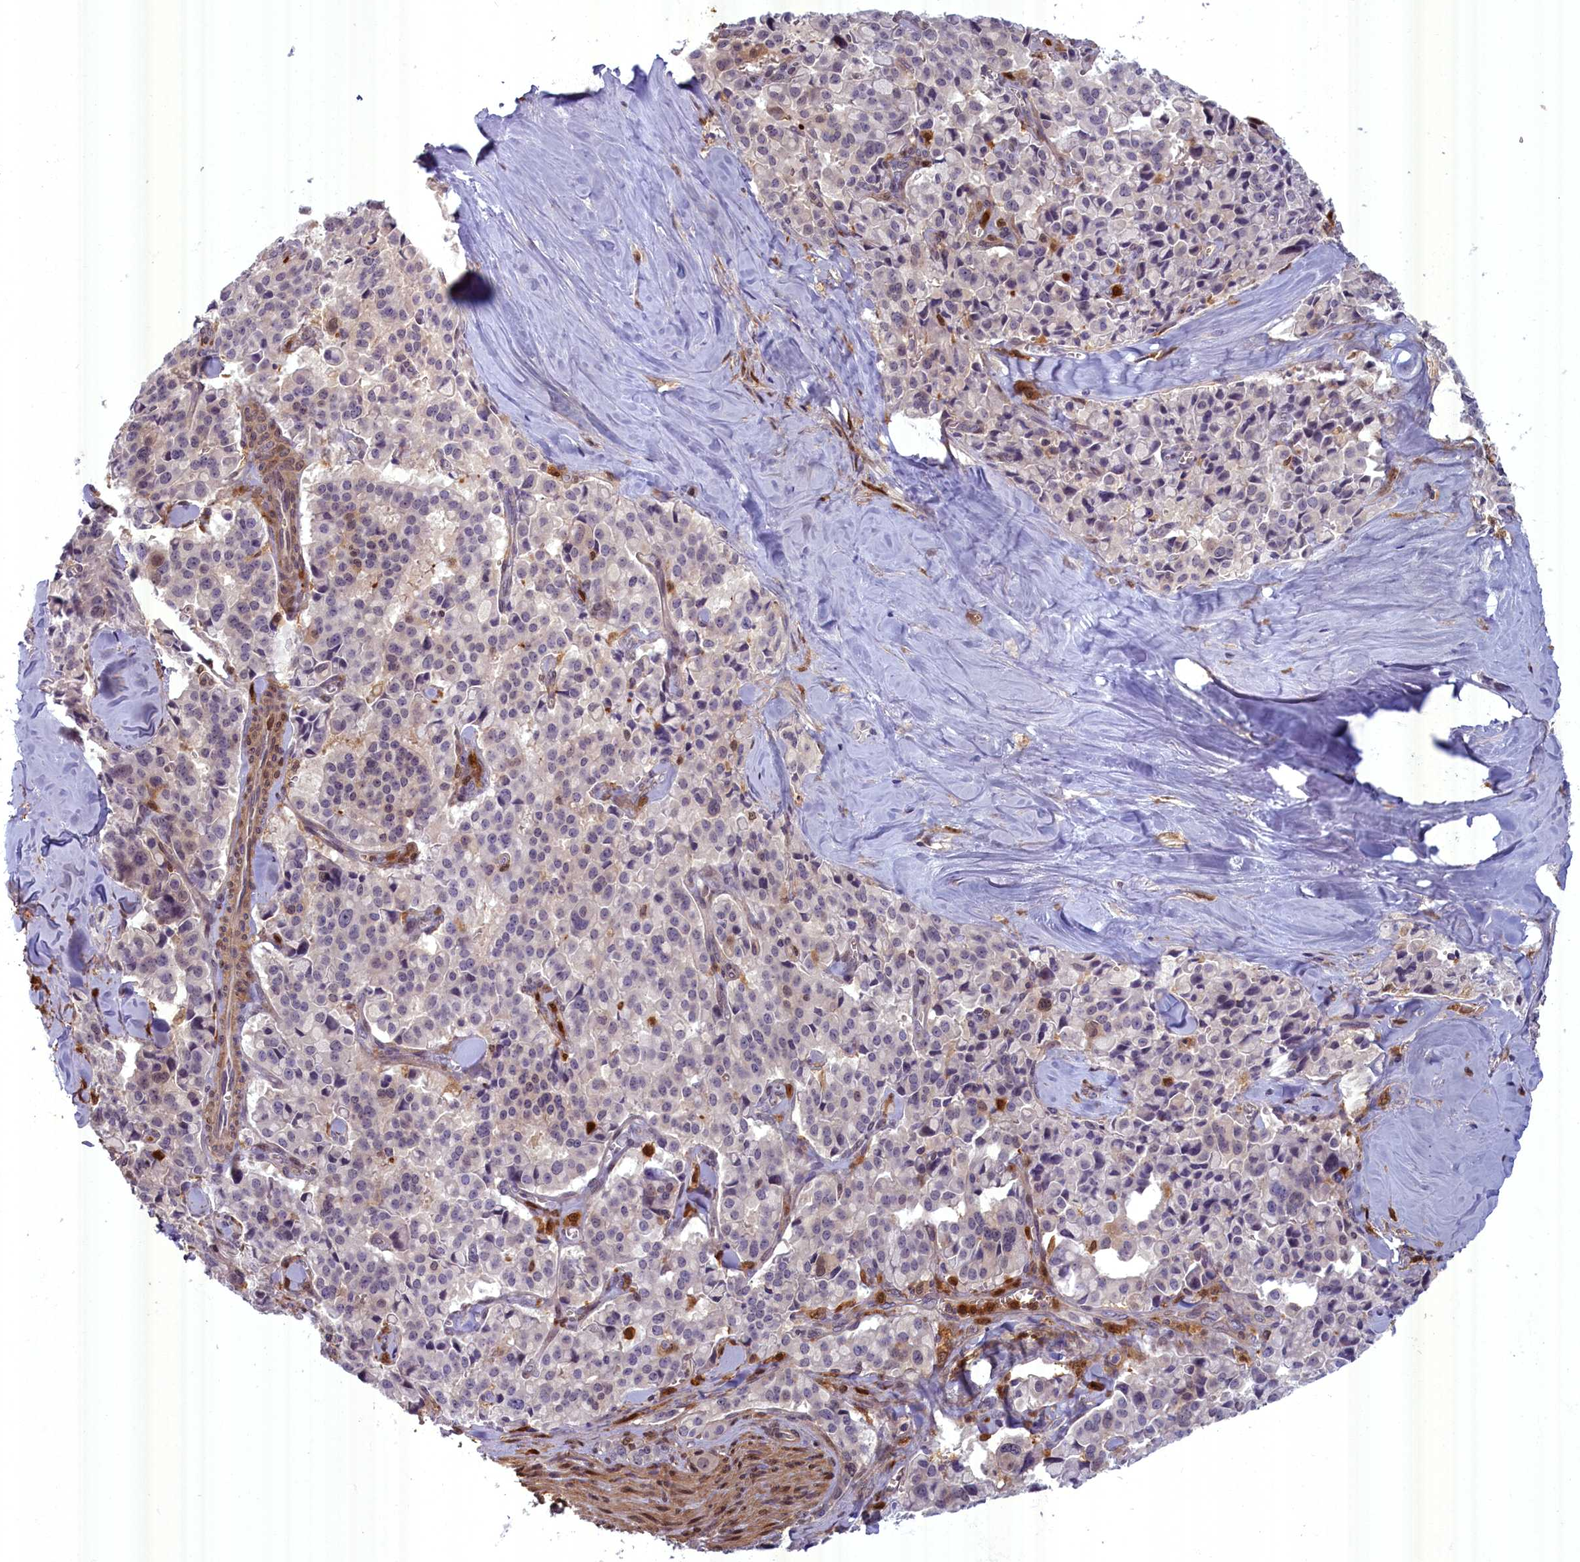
{"staining": {"intensity": "negative", "quantity": "none", "location": "none"}, "tissue": "pancreatic cancer", "cell_type": "Tumor cells", "image_type": "cancer", "snomed": [{"axis": "morphology", "description": "Adenocarcinoma, NOS"}, {"axis": "topography", "description": "Pancreas"}], "caption": "Image shows no protein staining in tumor cells of pancreatic cancer (adenocarcinoma) tissue.", "gene": "BLVRB", "patient": {"sex": "male", "age": 65}}